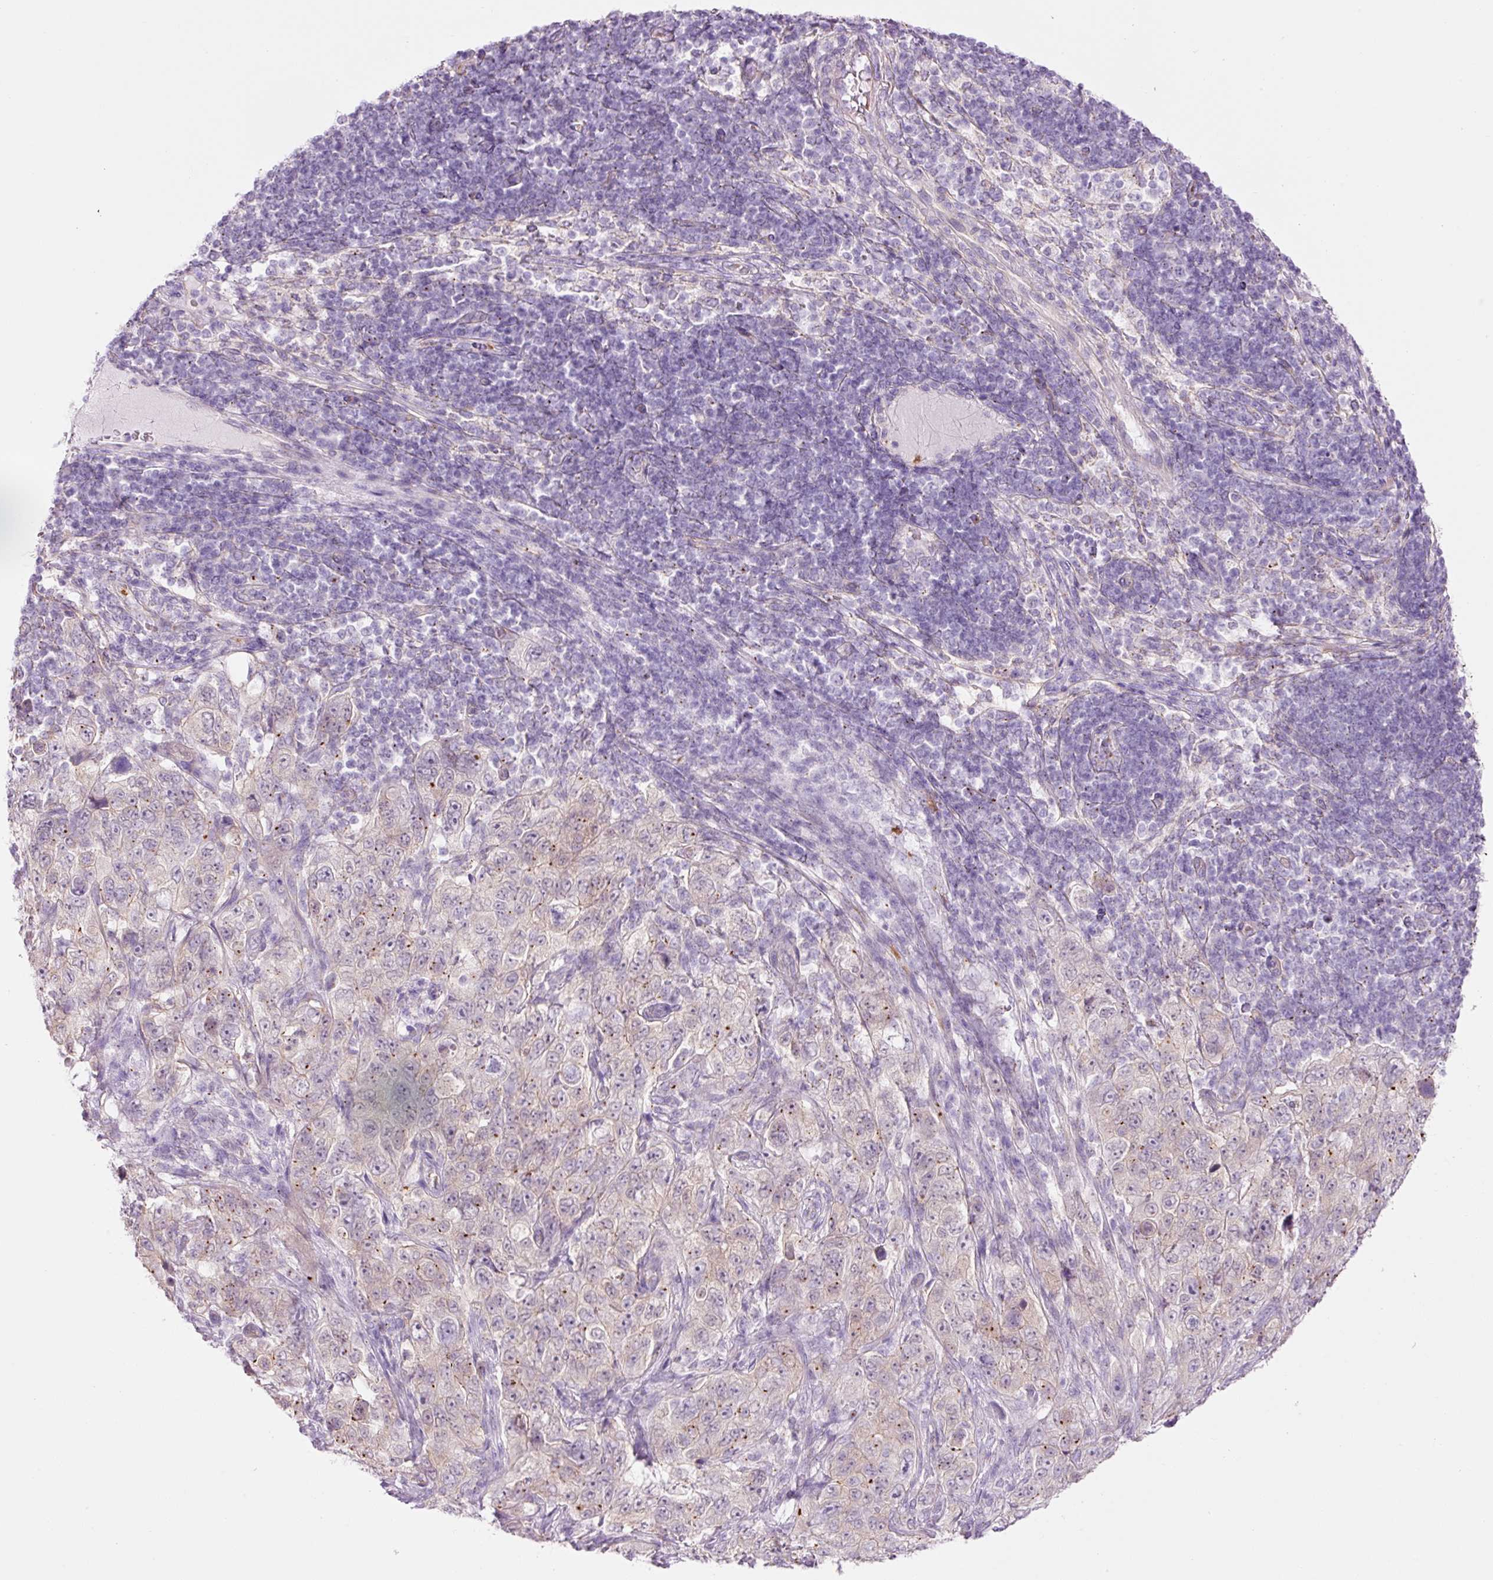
{"staining": {"intensity": "weak", "quantity": "25%-75%", "location": "cytoplasmic/membranous"}, "tissue": "pancreatic cancer", "cell_type": "Tumor cells", "image_type": "cancer", "snomed": [{"axis": "morphology", "description": "Adenocarcinoma, NOS"}, {"axis": "topography", "description": "Pancreas"}], "caption": "High-power microscopy captured an immunohistochemistry (IHC) histopathology image of pancreatic cancer, revealing weak cytoplasmic/membranous expression in approximately 25%-75% of tumor cells.", "gene": "HSPA4L", "patient": {"sex": "male", "age": 68}}